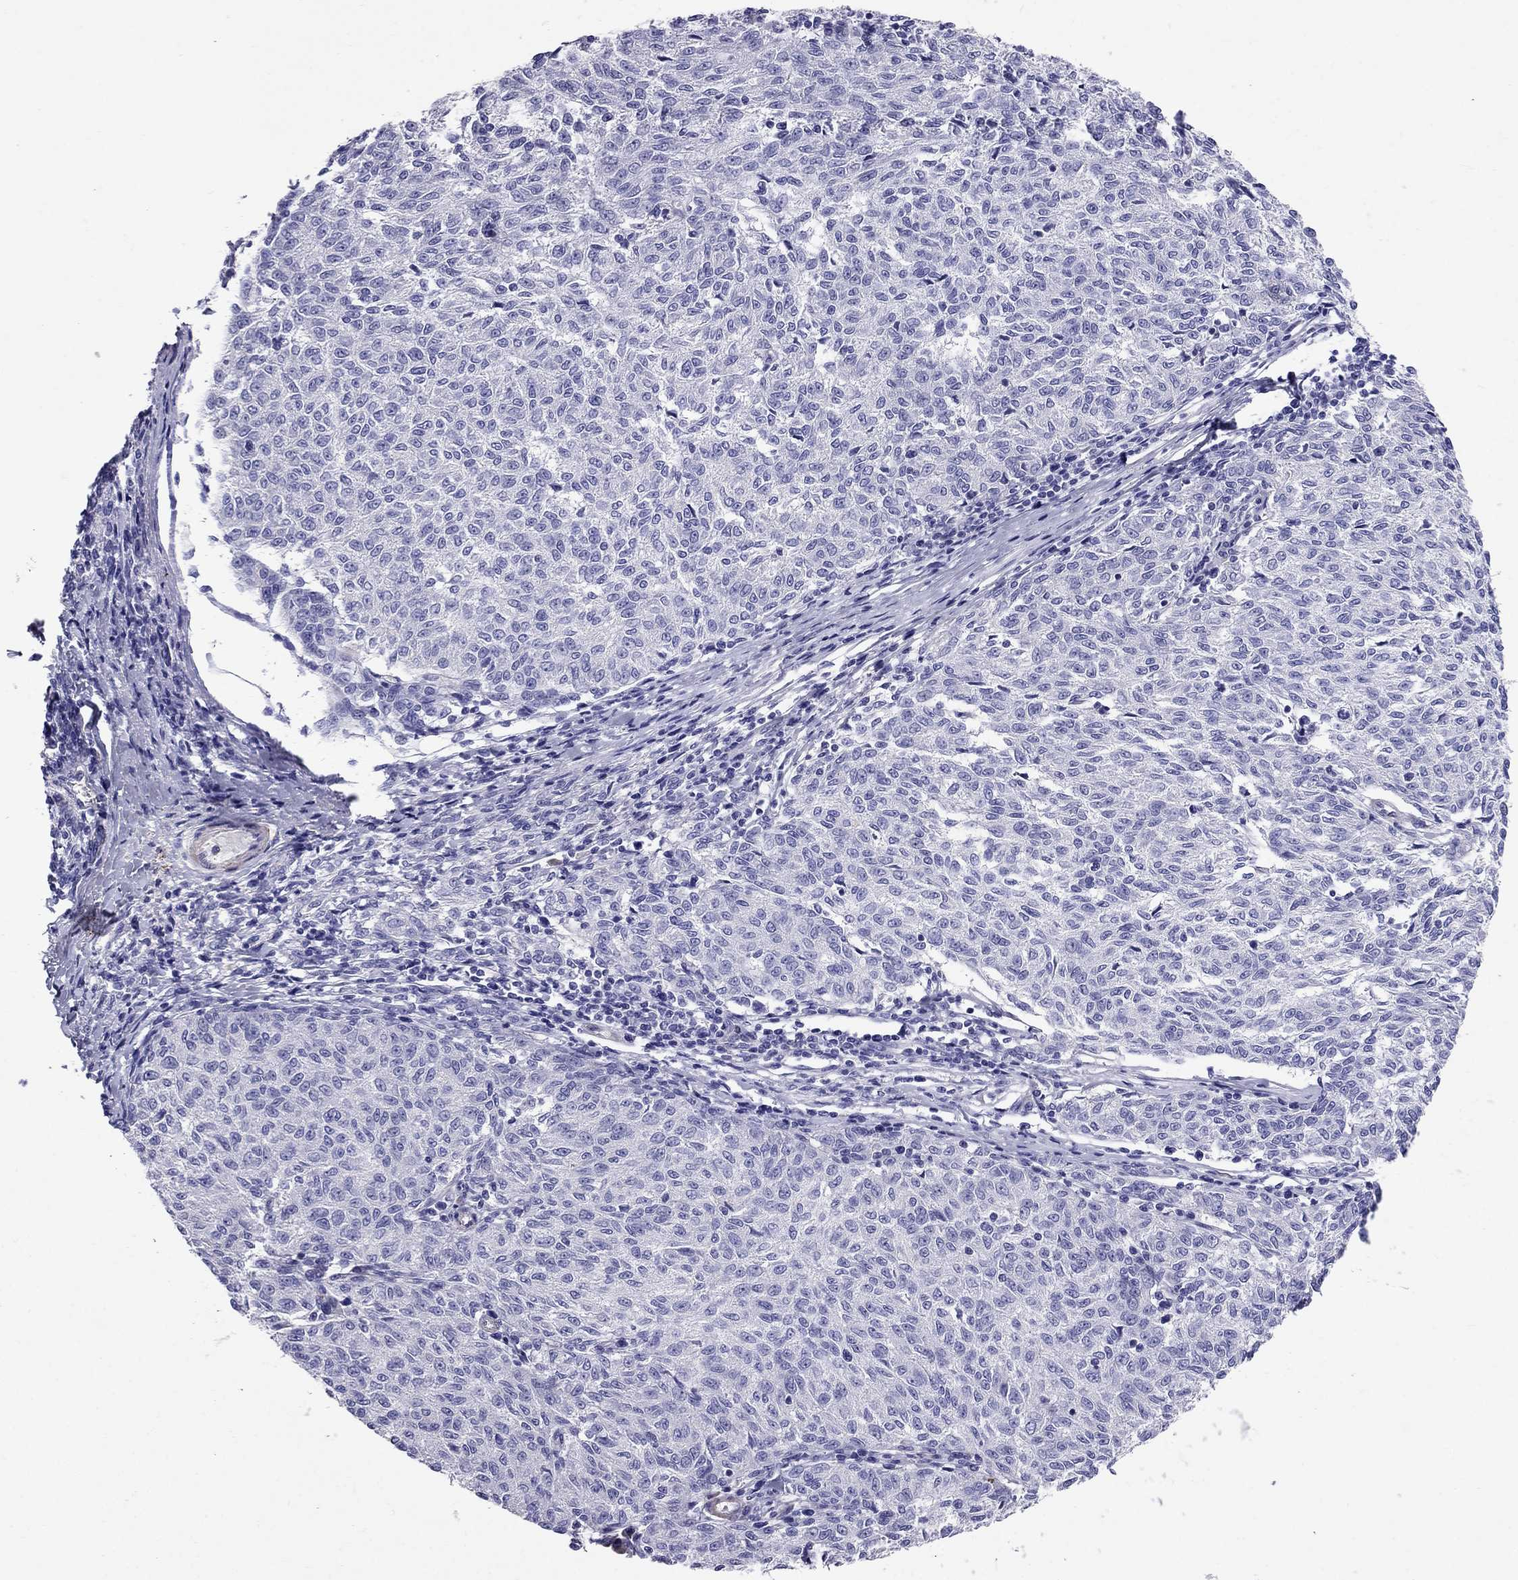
{"staining": {"intensity": "negative", "quantity": "none", "location": "none"}, "tissue": "melanoma", "cell_type": "Tumor cells", "image_type": "cancer", "snomed": [{"axis": "morphology", "description": "Malignant melanoma, NOS"}, {"axis": "topography", "description": "Skin"}], "caption": "Photomicrograph shows no significant protein staining in tumor cells of malignant melanoma. The staining is performed using DAB brown chromogen with nuclei counter-stained in using hematoxylin.", "gene": "GPR50", "patient": {"sex": "female", "age": 72}}